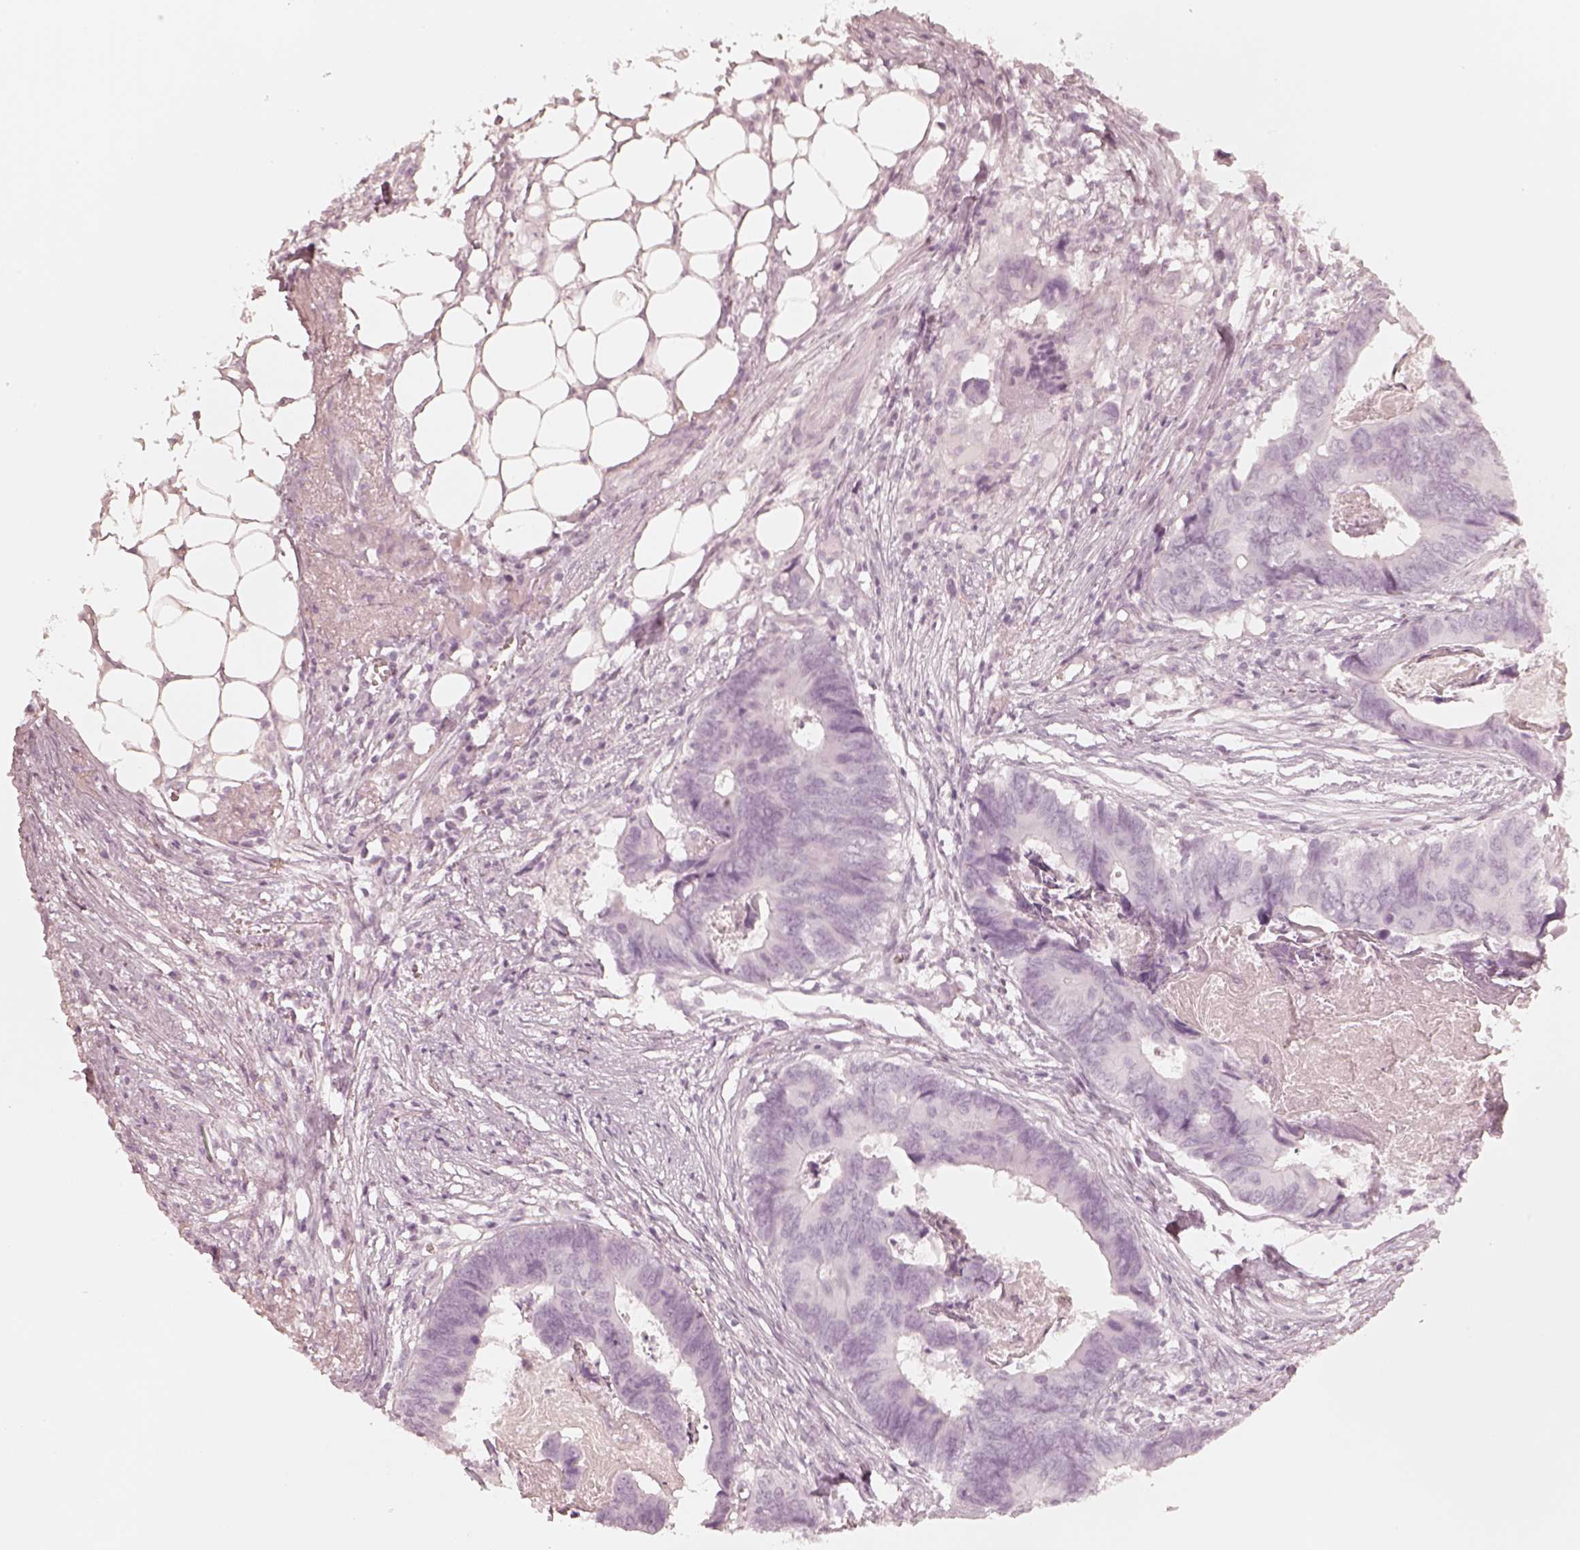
{"staining": {"intensity": "negative", "quantity": "none", "location": "none"}, "tissue": "colorectal cancer", "cell_type": "Tumor cells", "image_type": "cancer", "snomed": [{"axis": "morphology", "description": "Adenocarcinoma, NOS"}, {"axis": "topography", "description": "Colon"}], "caption": "An immunohistochemistry image of colorectal adenocarcinoma is shown. There is no staining in tumor cells of colorectal adenocarcinoma.", "gene": "KRT82", "patient": {"sex": "female", "age": 82}}